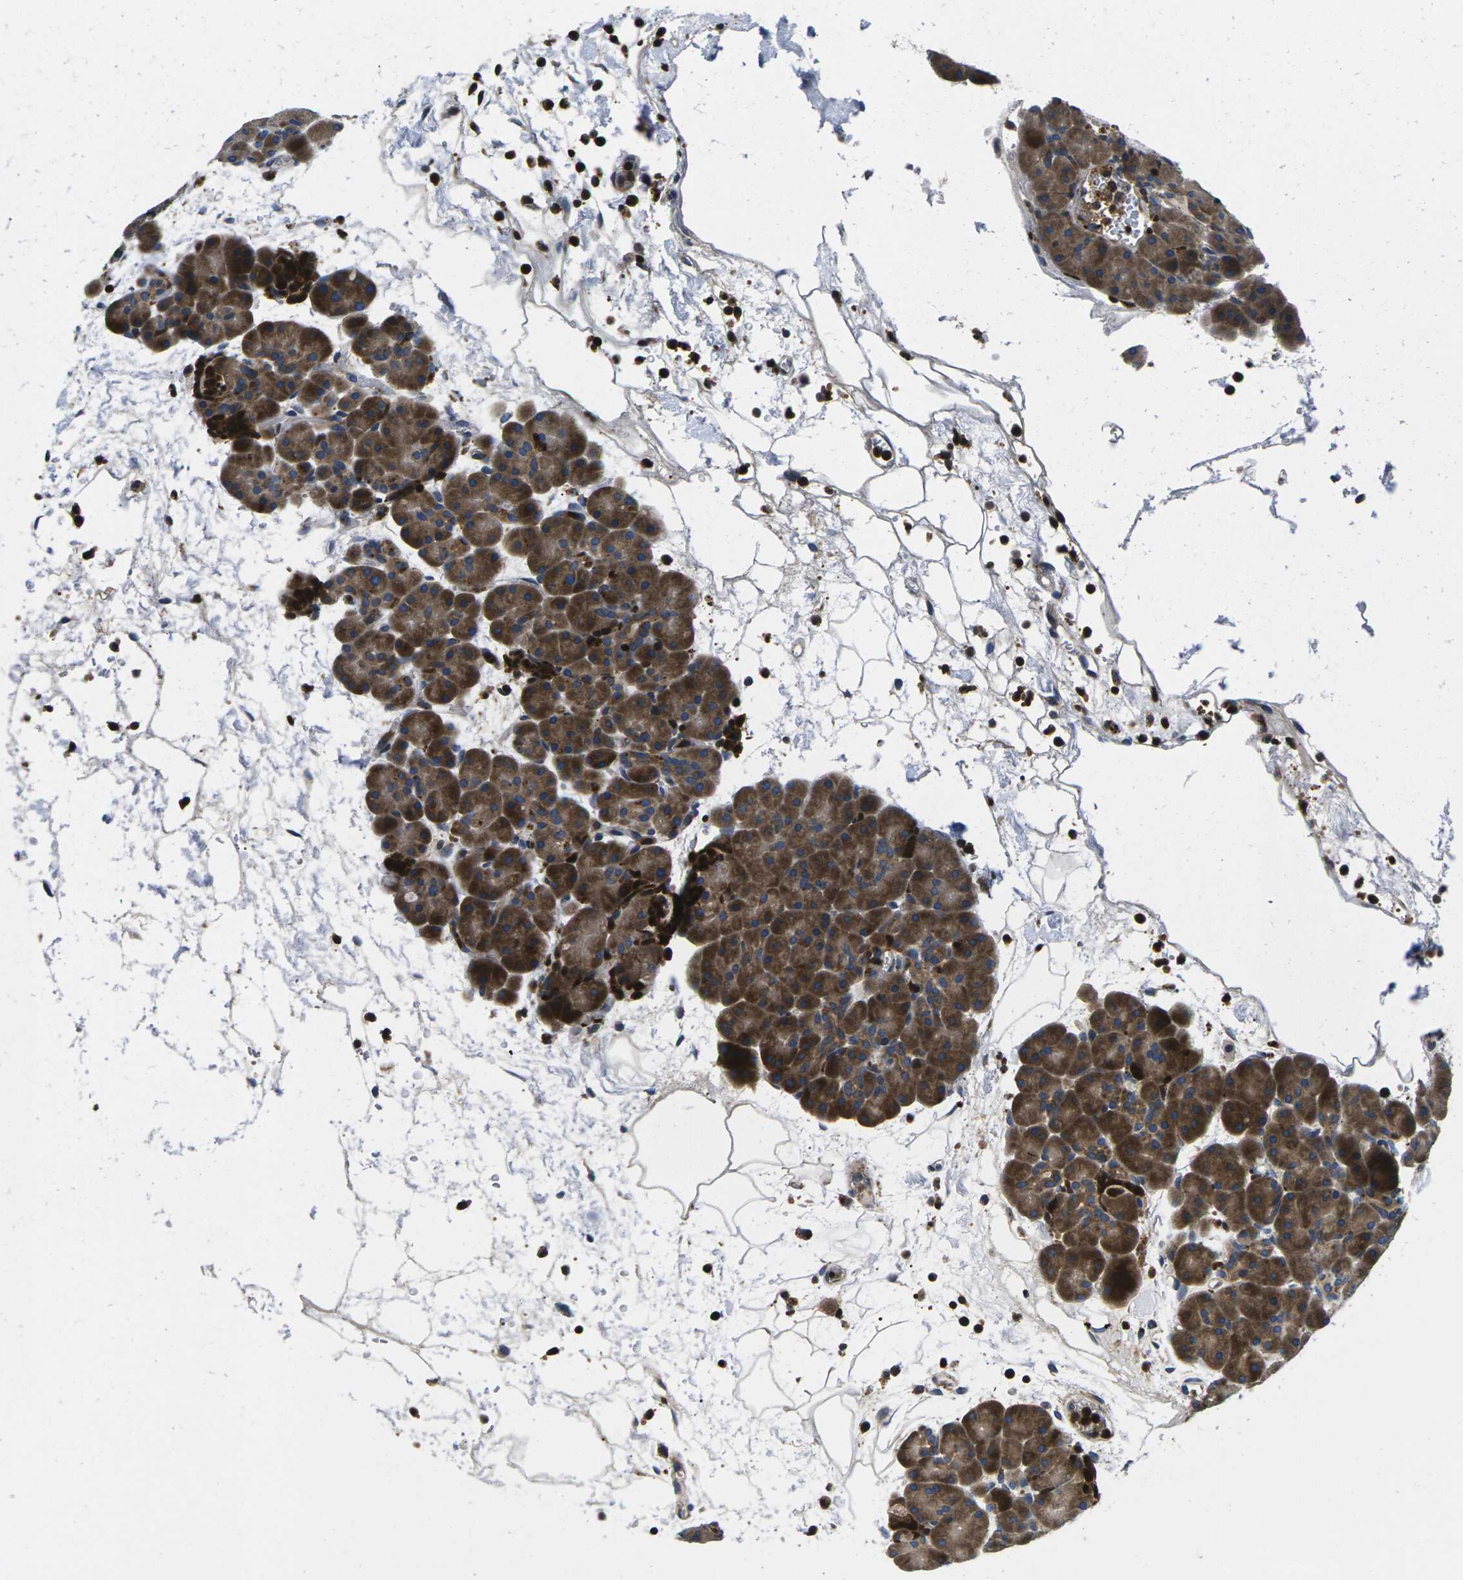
{"staining": {"intensity": "strong", "quantity": ">75%", "location": "cytoplasmic/membranous"}, "tissue": "pancreas", "cell_type": "Exocrine glandular cells", "image_type": "normal", "snomed": [{"axis": "morphology", "description": "Normal tissue, NOS"}, {"axis": "topography", "description": "Pancreas"}], "caption": "Immunohistochemistry (IHC) micrograph of normal pancreas stained for a protein (brown), which shows high levels of strong cytoplasmic/membranous positivity in about >75% of exocrine glandular cells.", "gene": "PLCE1", "patient": {"sex": "male", "age": 66}}